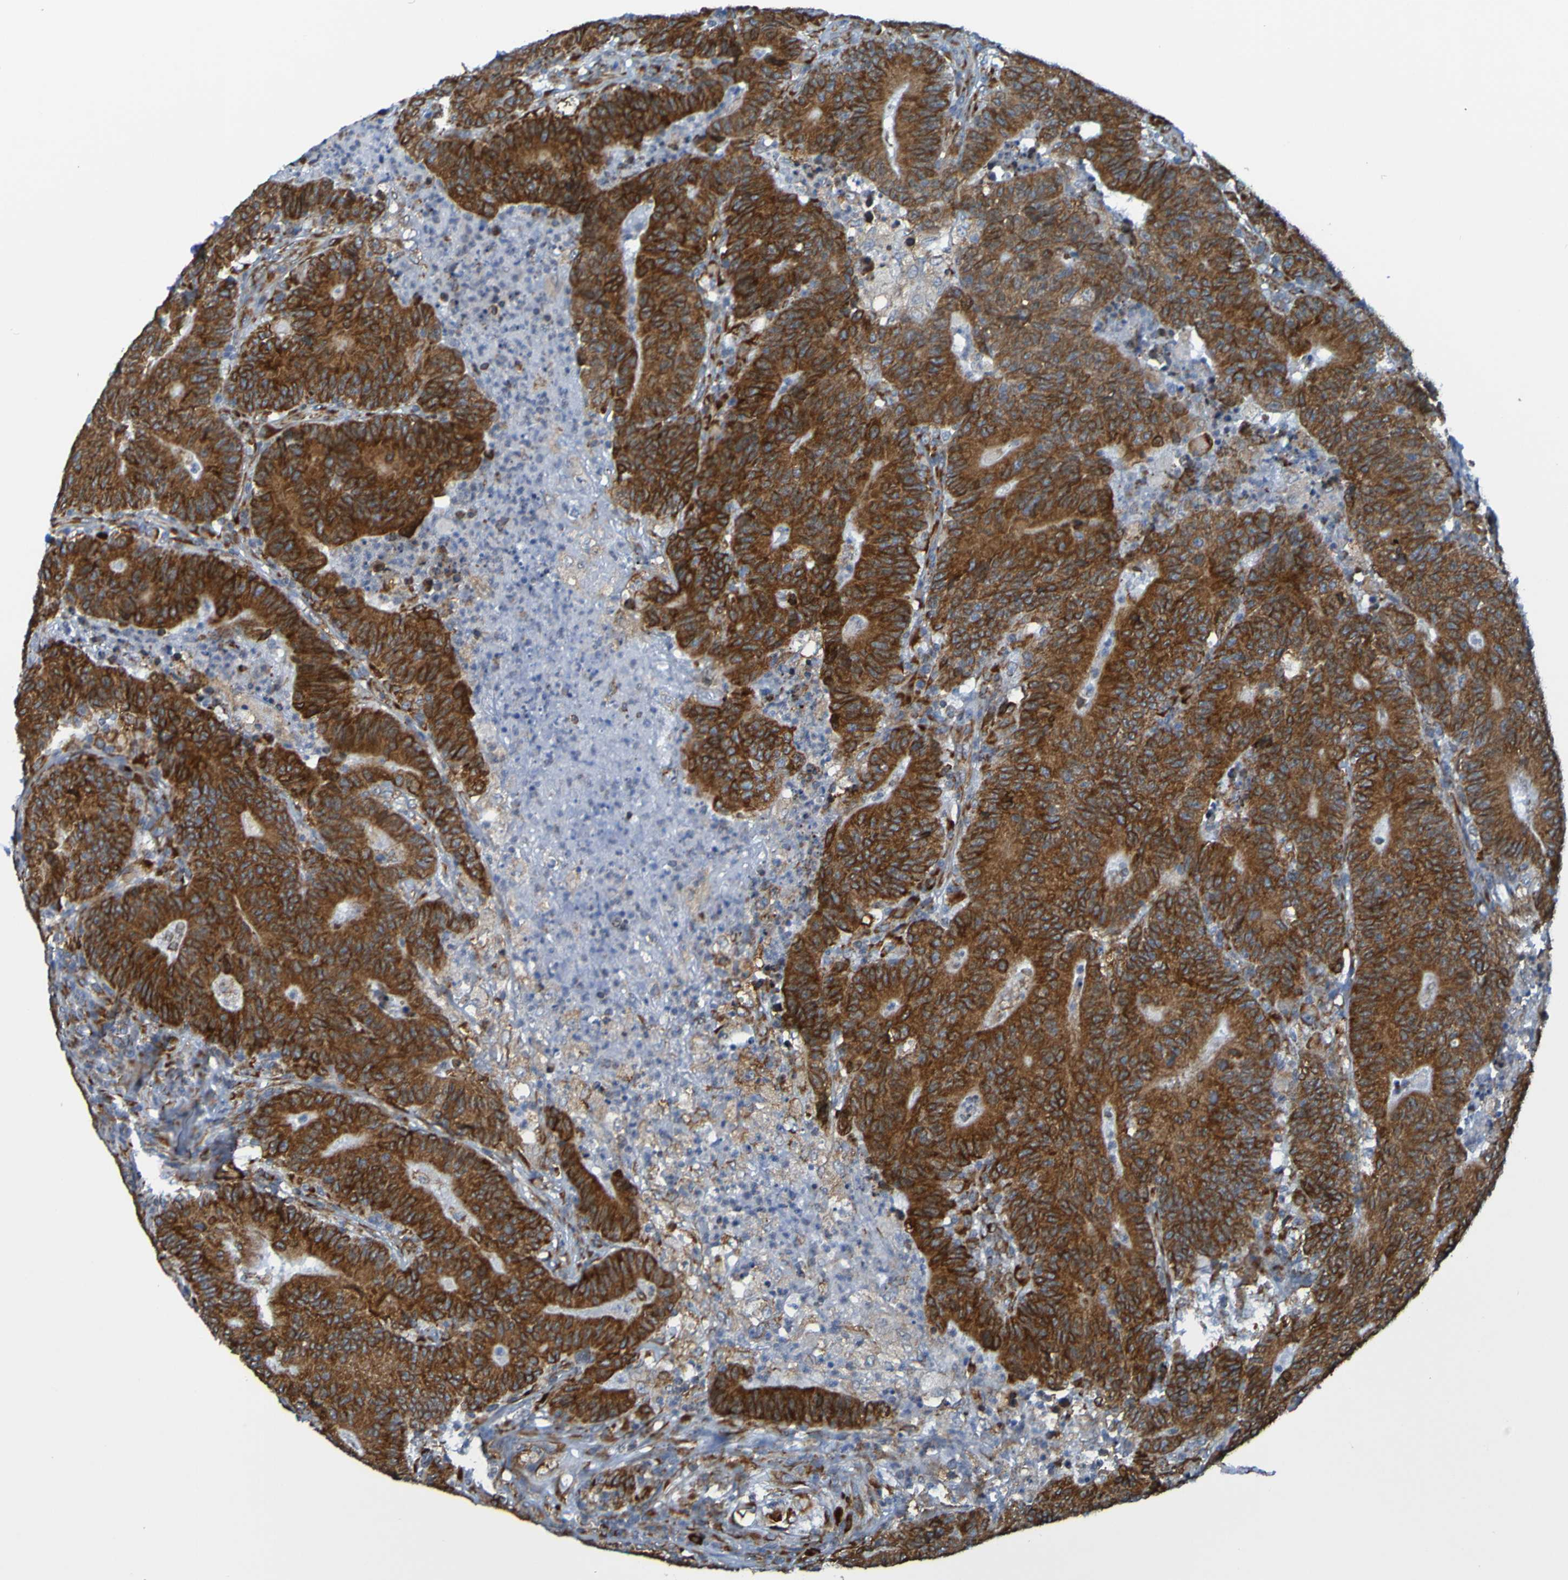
{"staining": {"intensity": "strong", "quantity": ">75%", "location": "cytoplasmic/membranous"}, "tissue": "colorectal cancer", "cell_type": "Tumor cells", "image_type": "cancer", "snomed": [{"axis": "morphology", "description": "Adenocarcinoma, NOS"}, {"axis": "topography", "description": "Rectum"}], "caption": "Colorectal cancer (adenocarcinoma) stained for a protein displays strong cytoplasmic/membranous positivity in tumor cells.", "gene": "SSR1", "patient": {"sex": "female", "age": 57}}